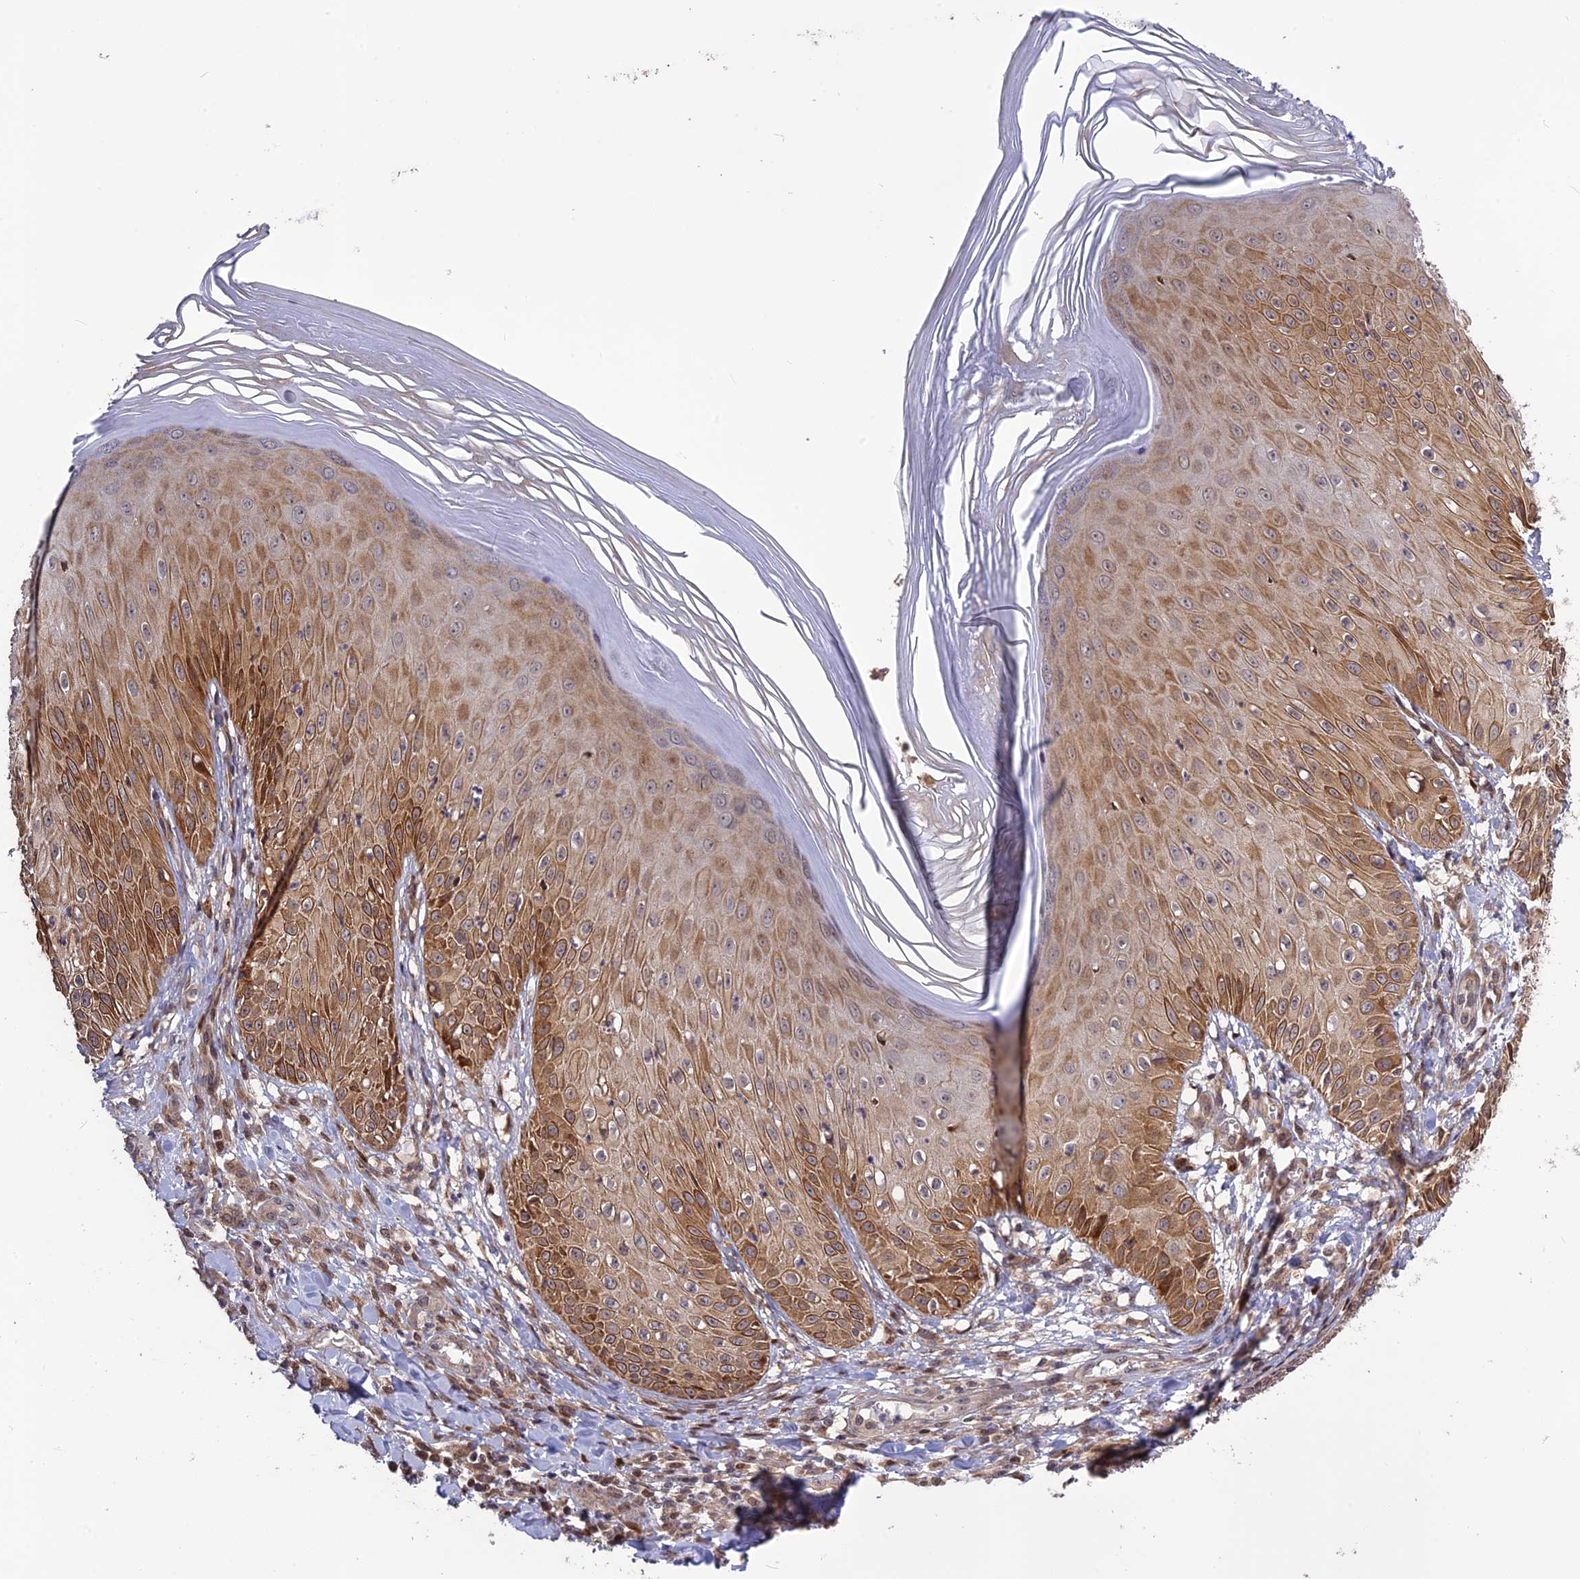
{"staining": {"intensity": "strong", "quantity": "<25%", "location": "cytoplasmic/membranous,nuclear"}, "tissue": "skin", "cell_type": "Epidermal cells", "image_type": "normal", "snomed": [{"axis": "morphology", "description": "Normal tissue, NOS"}, {"axis": "morphology", "description": "Inflammation, NOS"}, {"axis": "topography", "description": "Soft tissue"}, {"axis": "topography", "description": "Anal"}], "caption": "Immunohistochemistry of benign skin exhibits medium levels of strong cytoplasmic/membranous,nuclear expression in approximately <25% of epidermal cells.", "gene": "SPG21", "patient": {"sex": "female", "age": 15}}